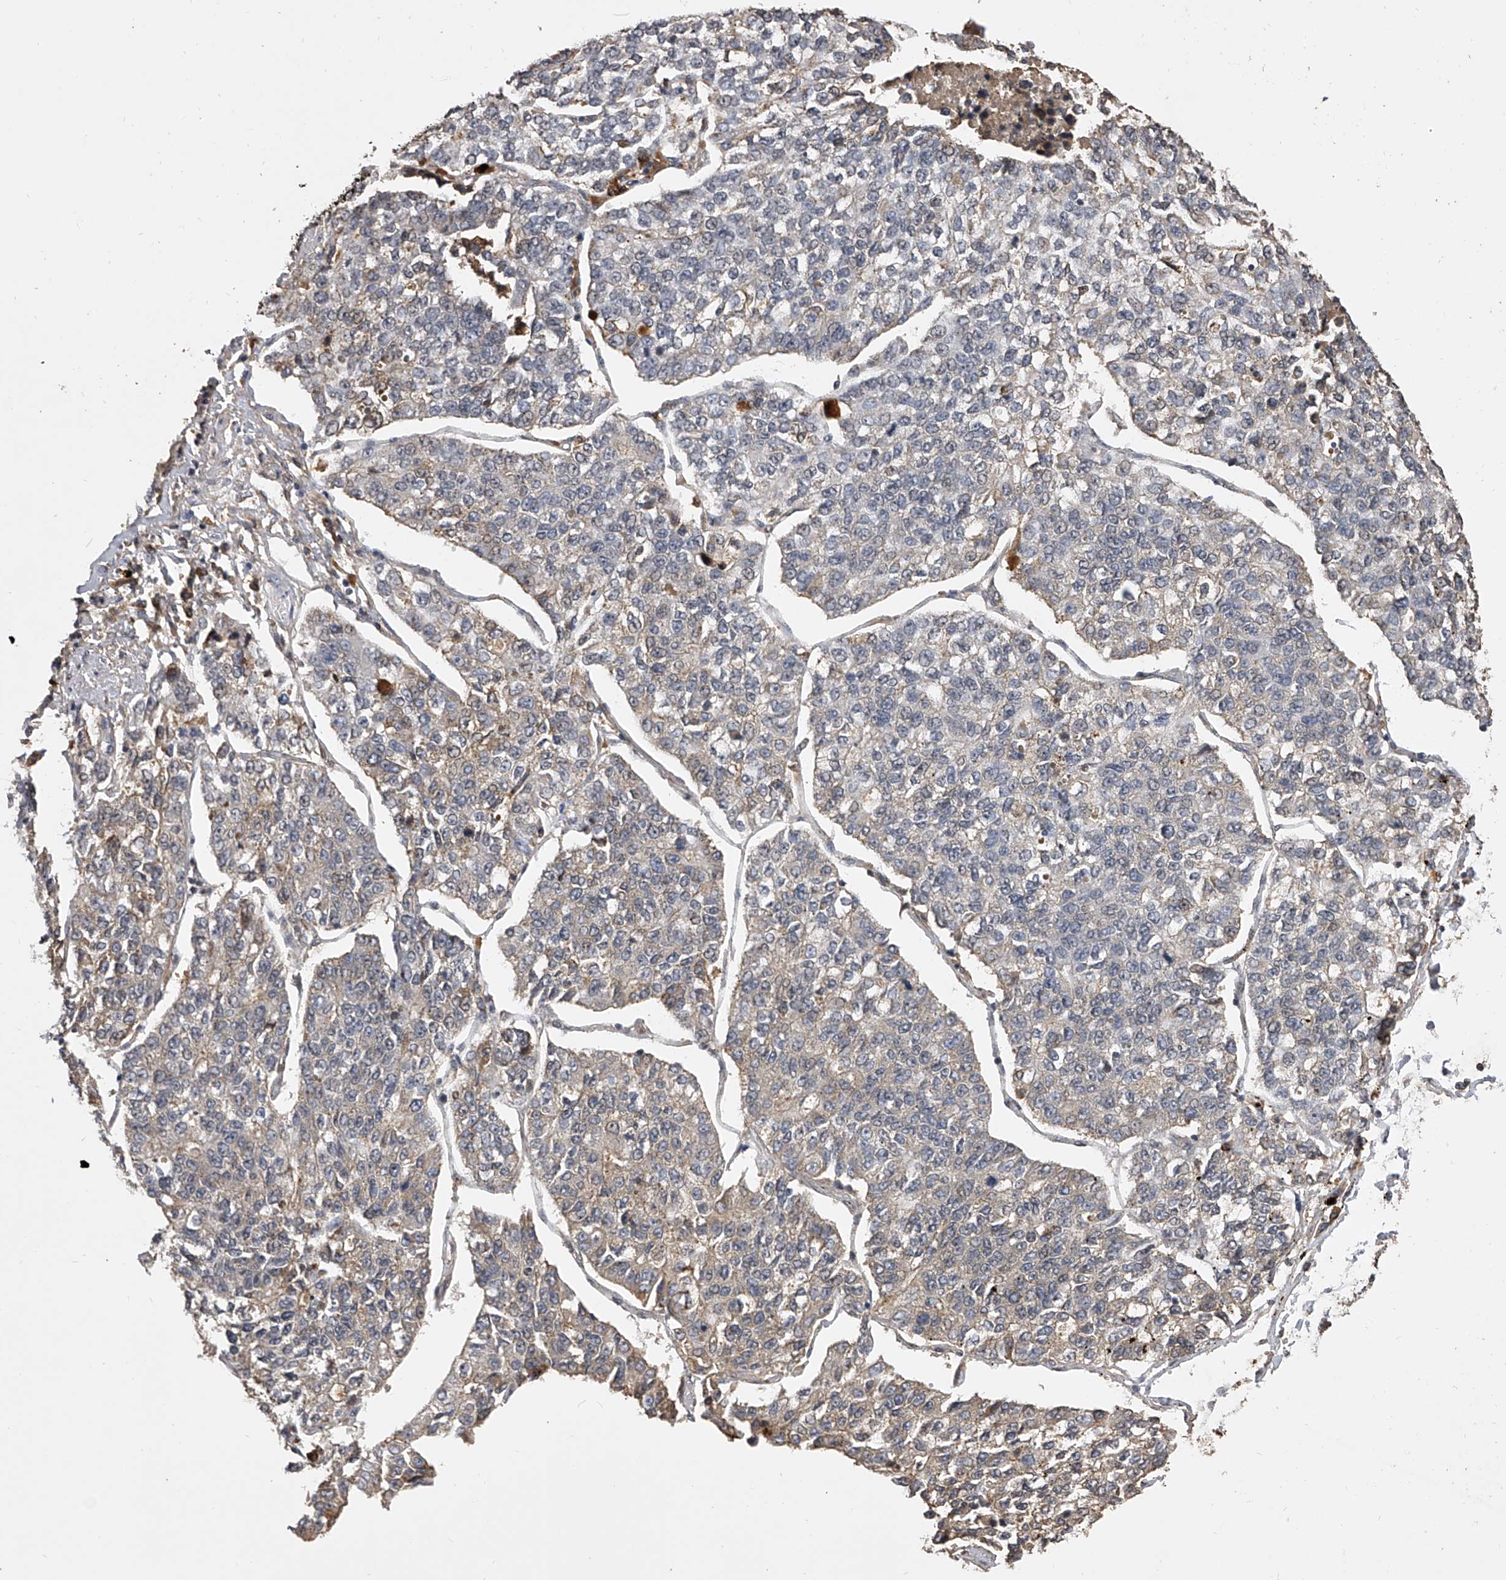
{"staining": {"intensity": "negative", "quantity": "none", "location": "none"}, "tissue": "lung cancer", "cell_type": "Tumor cells", "image_type": "cancer", "snomed": [{"axis": "morphology", "description": "Adenocarcinoma, NOS"}, {"axis": "topography", "description": "Lung"}], "caption": "Tumor cells are negative for brown protein staining in adenocarcinoma (lung).", "gene": "CFAP410", "patient": {"sex": "male", "age": 49}}